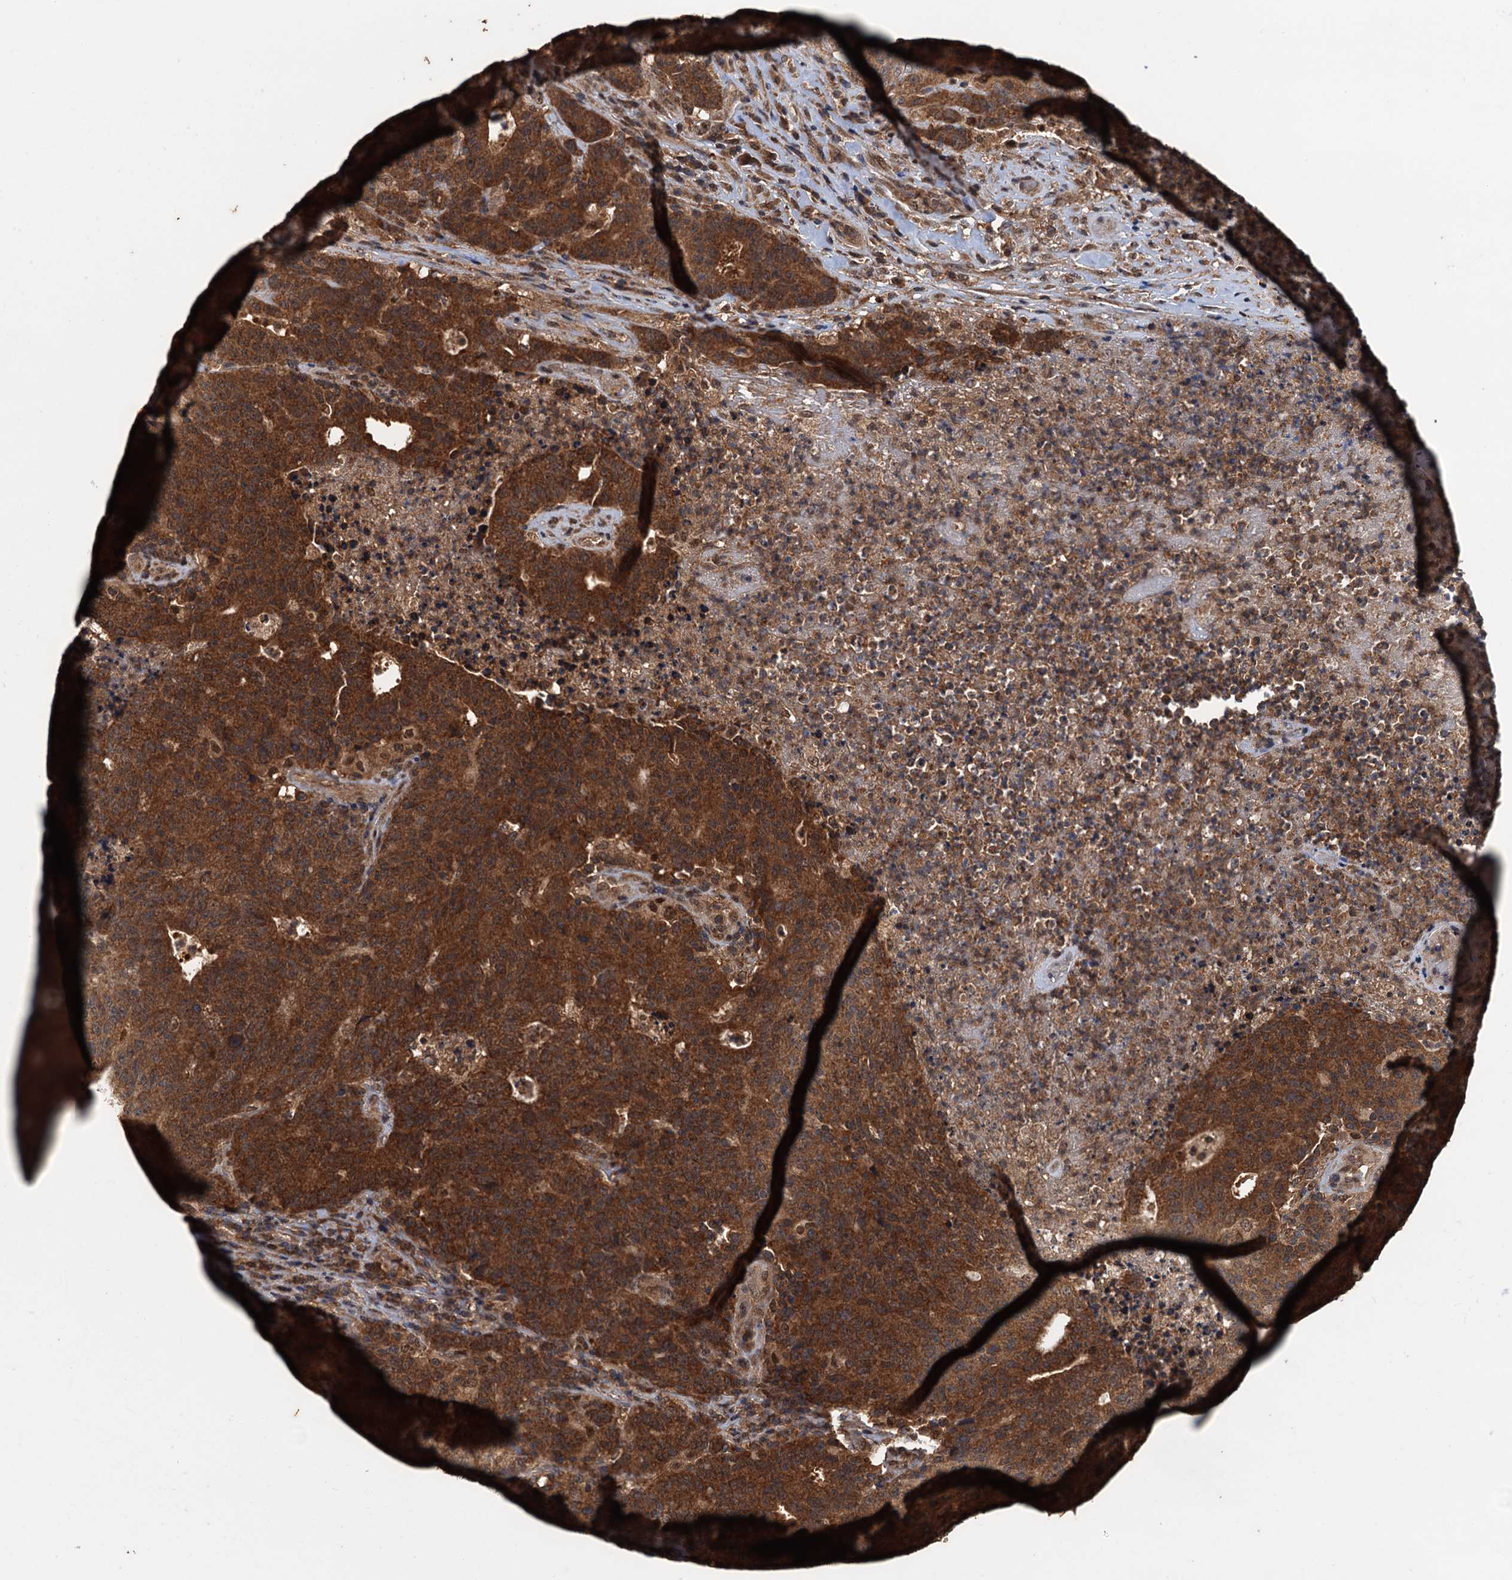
{"staining": {"intensity": "strong", "quantity": ">75%", "location": "cytoplasmic/membranous"}, "tissue": "colorectal cancer", "cell_type": "Tumor cells", "image_type": "cancer", "snomed": [{"axis": "morphology", "description": "Adenocarcinoma, NOS"}, {"axis": "topography", "description": "Colon"}], "caption": "Human adenocarcinoma (colorectal) stained with a brown dye displays strong cytoplasmic/membranous positive expression in approximately >75% of tumor cells.", "gene": "PSMD9", "patient": {"sex": "female", "age": 75}}